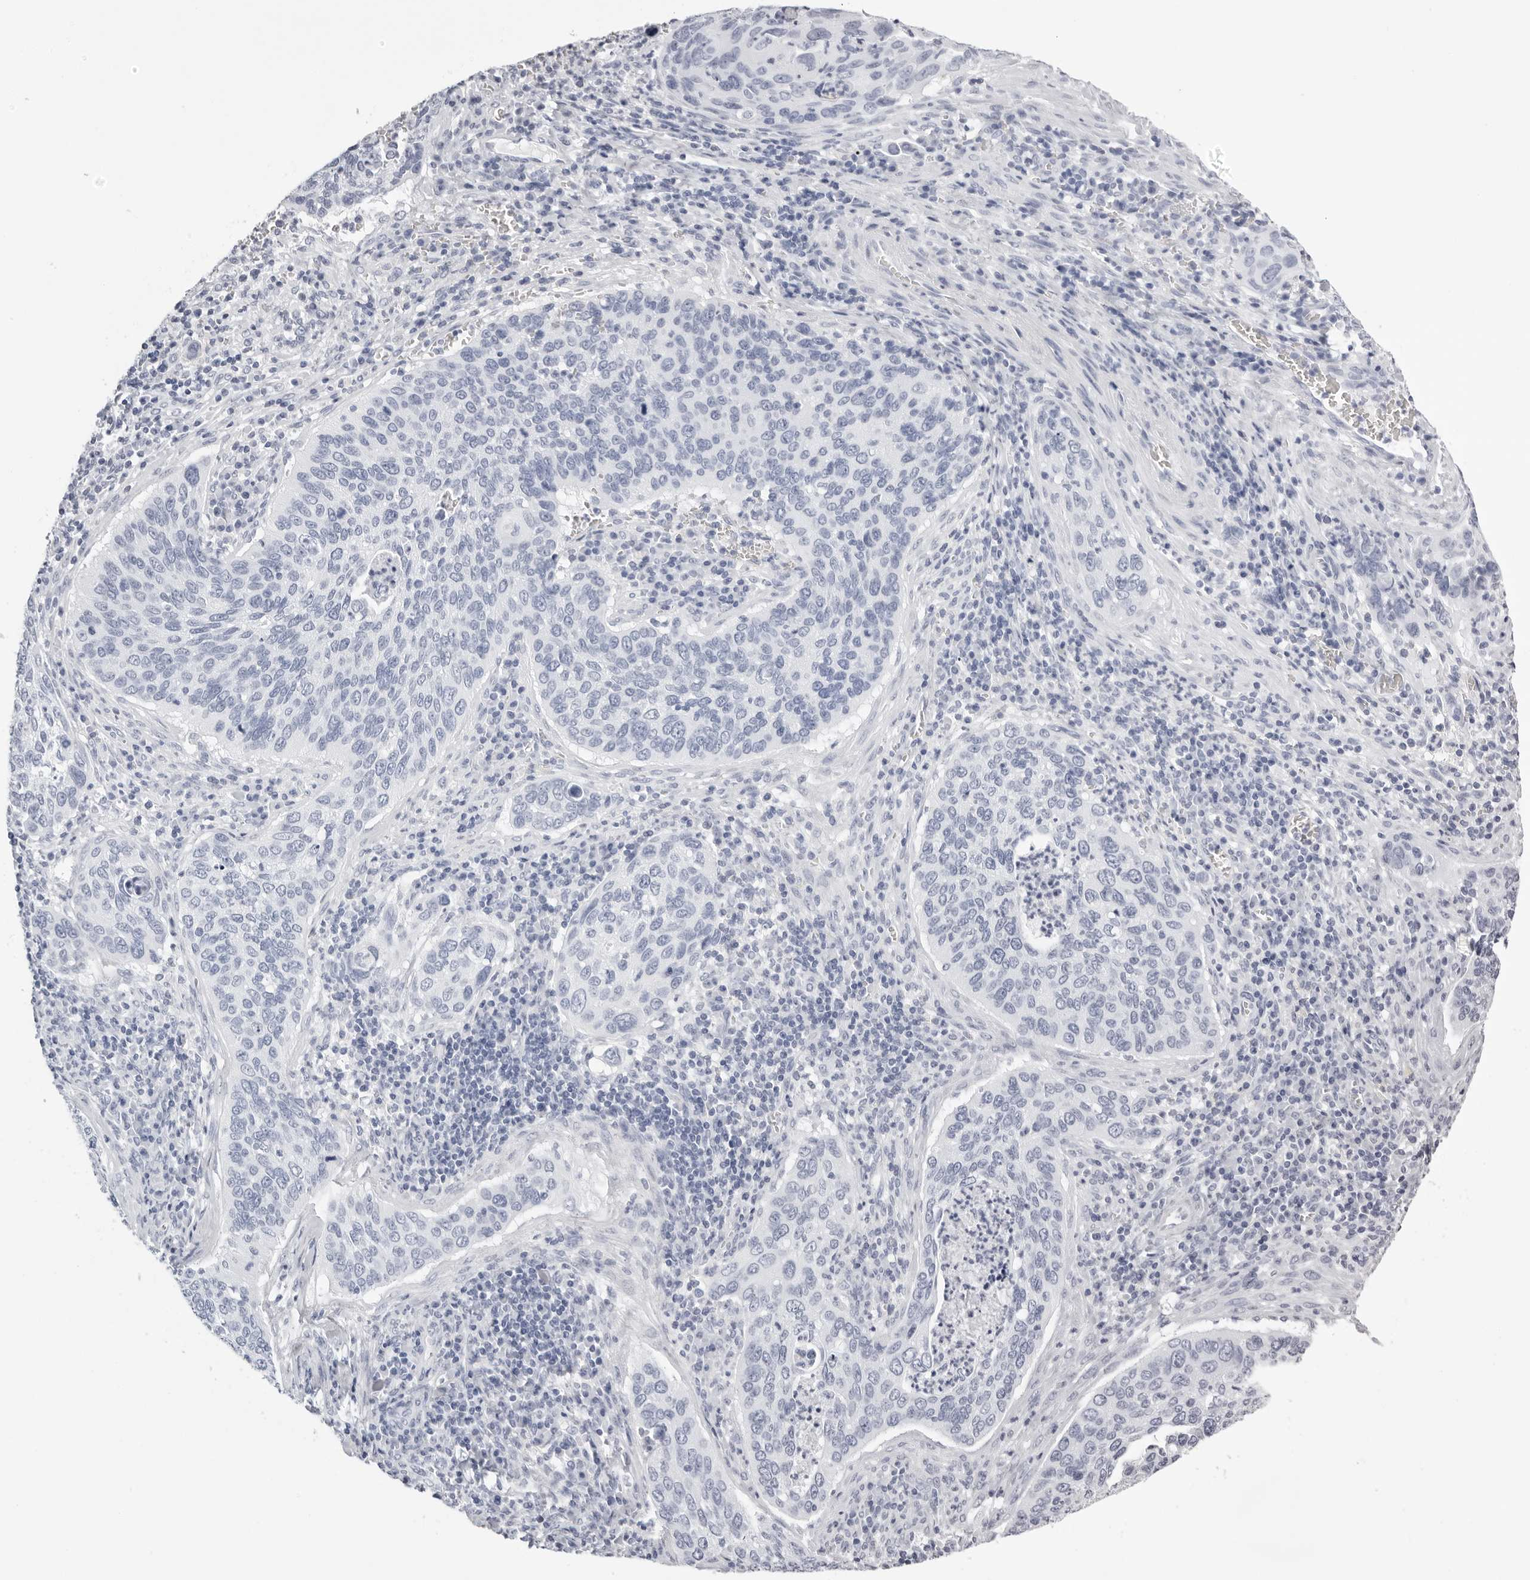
{"staining": {"intensity": "negative", "quantity": "none", "location": "none"}, "tissue": "cervical cancer", "cell_type": "Tumor cells", "image_type": "cancer", "snomed": [{"axis": "morphology", "description": "Squamous cell carcinoma, NOS"}, {"axis": "topography", "description": "Cervix"}], "caption": "Immunohistochemical staining of human cervical cancer (squamous cell carcinoma) demonstrates no significant expression in tumor cells.", "gene": "TMOD4", "patient": {"sex": "female", "age": 53}}